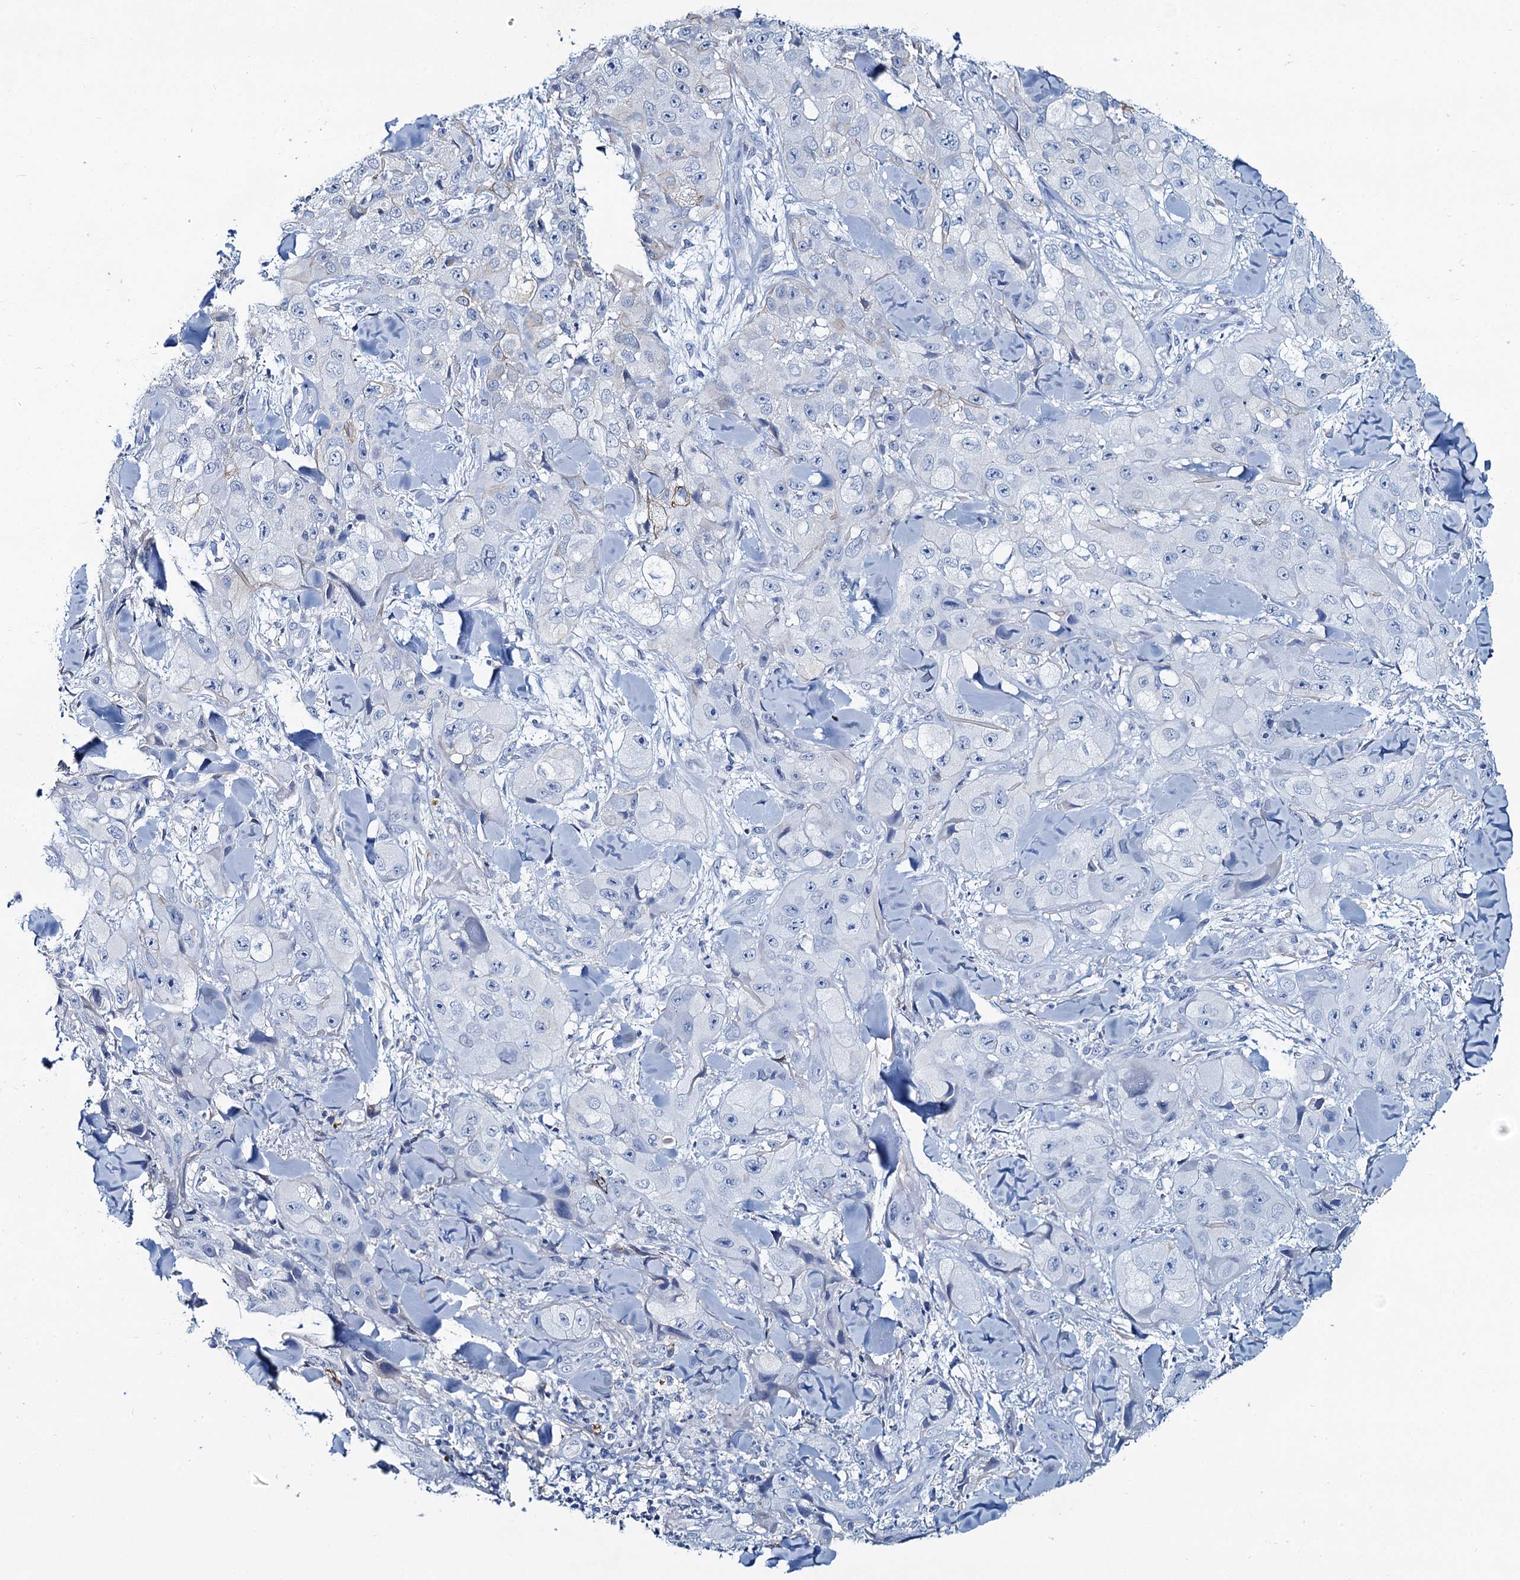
{"staining": {"intensity": "negative", "quantity": "none", "location": "none"}, "tissue": "skin cancer", "cell_type": "Tumor cells", "image_type": "cancer", "snomed": [{"axis": "morphology", "description": "Squamous cell carcinoma, NOS"}, {"axis": "topography", "description": "Skin"}, {"axis": "topography", "description": "Subcutis"}], "caption": "An IHC photomicrograph of skin cancer is shown. There is no staining in tumor cells of skin cancer.", "gene": "TOX3", "patient": {"sex": "male", "age": 73}}